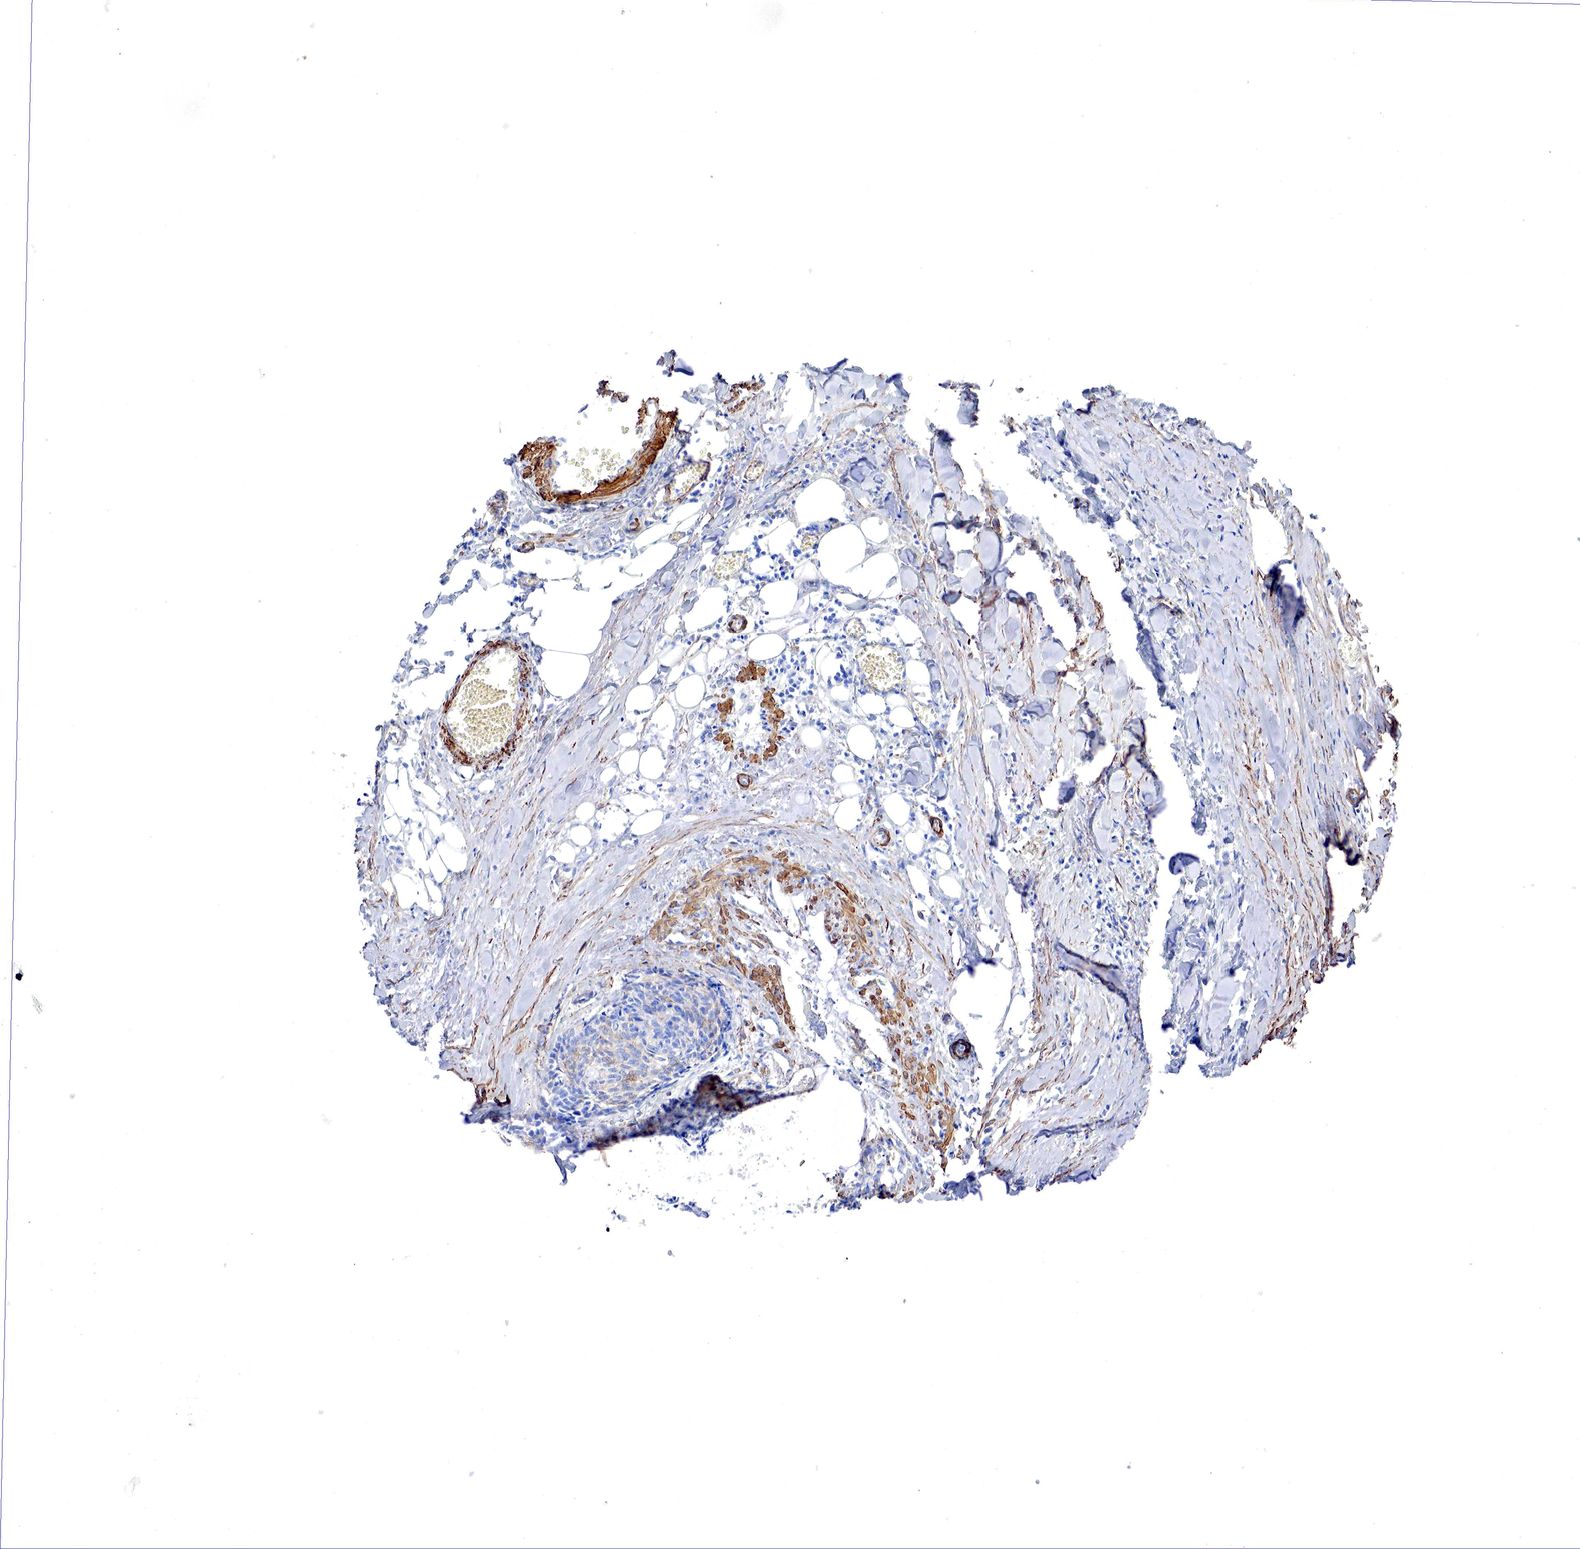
{"staining": {"intensity": "weak", "quantity": "<25%", "location": "cytoplasmic/membranous"}, "tissue": "head and neck cancer", "cell_type": "Tumor cells", "image_type": "cancer", "snomed": [{"axis": "morphology", "description": "Squamous cell carcinoma, NOS"}, {"axis": "topography", "description": "Salivary gland"}, {"axis": "topography", "description": "Head-Neck"}], "caption": "An IHC photomicrograph of head and neck squamous cell carcinoma is shown. There is no staining in tumor cells of head and neck squamous cell carcinoma. (DAB (3,3'-diaminobenzidine) immunohistochemistry (IHC) visualized using brightfield microscopy, high magnification).", "gene": "TPM1", "patient": {"sex": "male", "age": 70}}